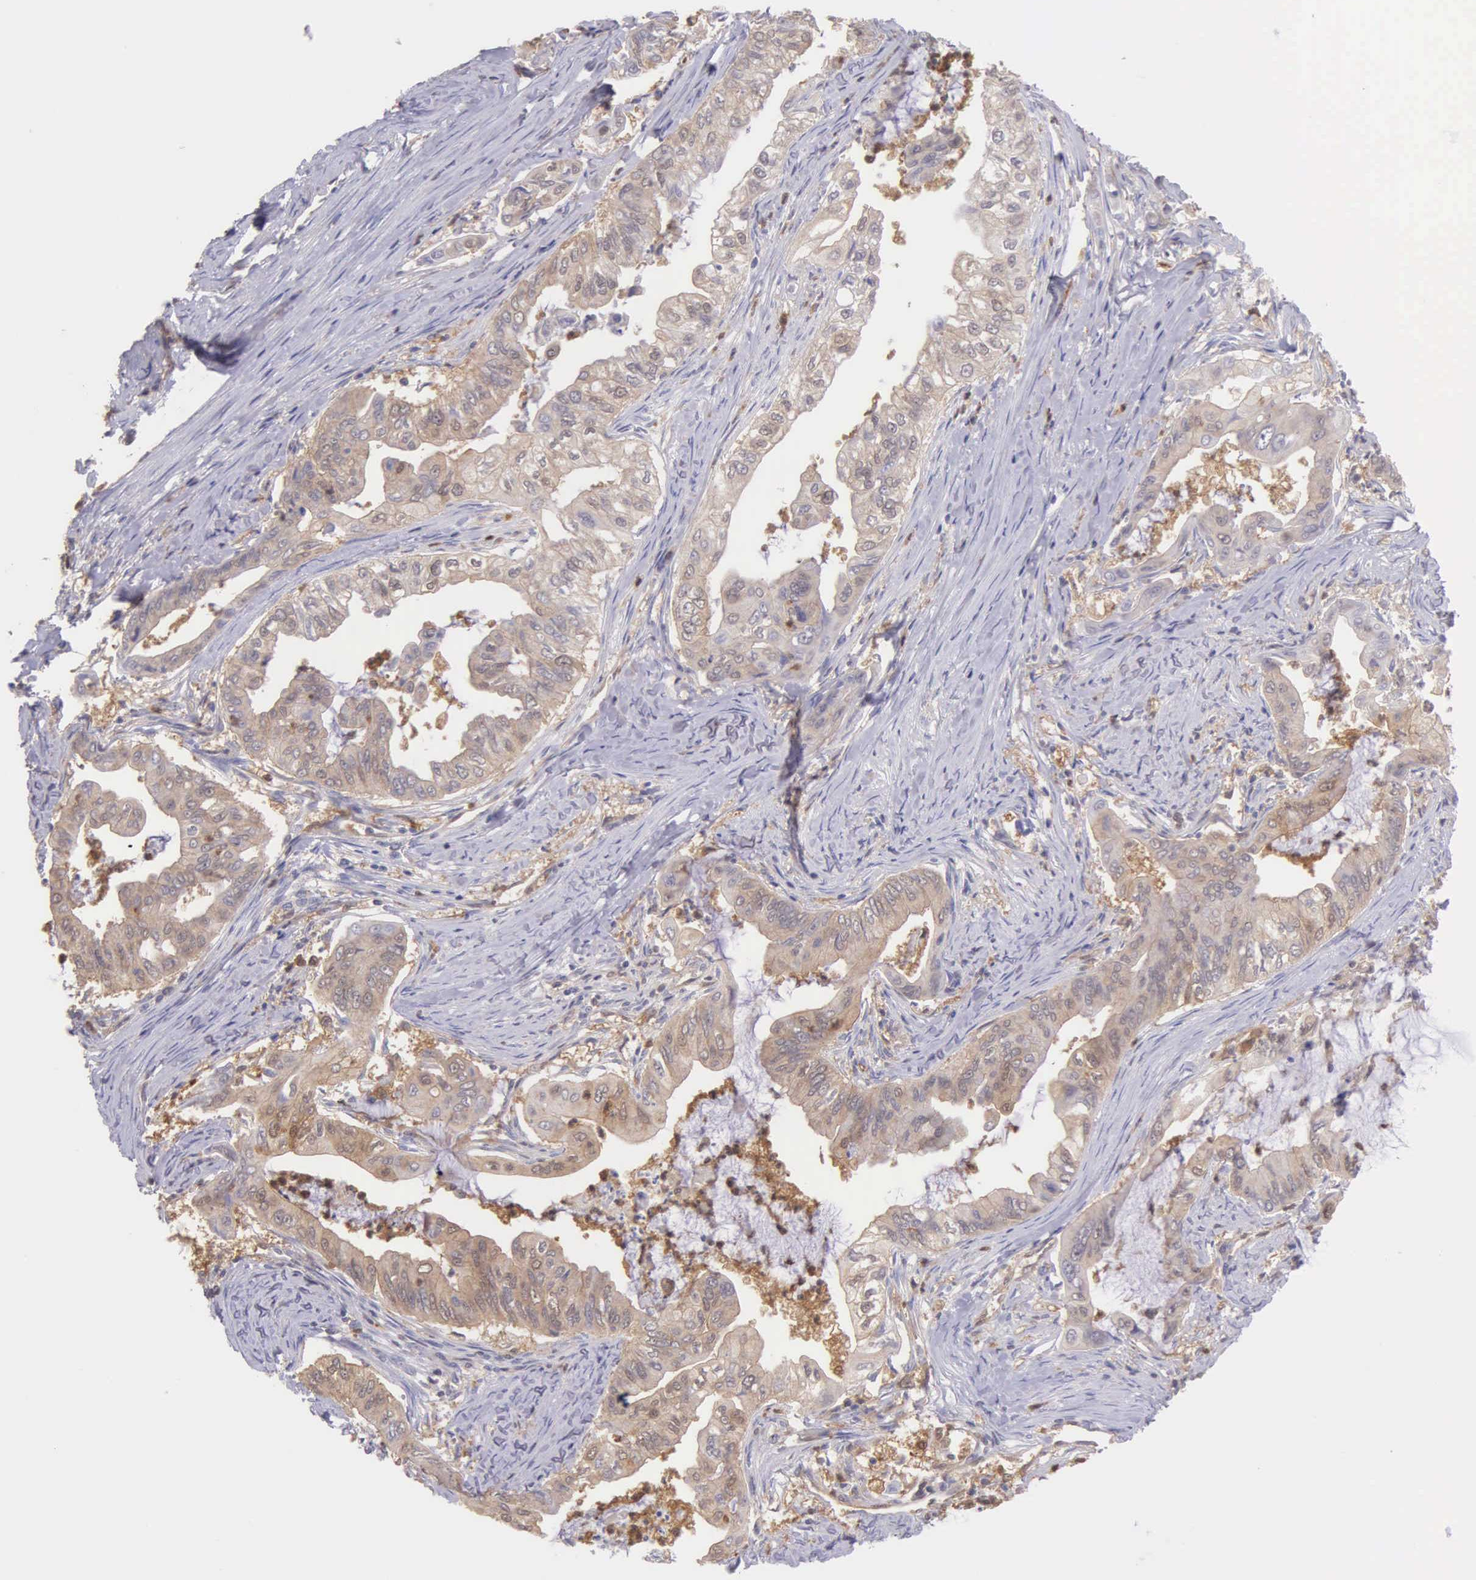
{"staining": {"intensity": "moderate", "quantity": "25%-75%", "location": "cytoplasmic/membranous"}, "tissue": "stomach cancer", "cell_type": "Tumor cells", "image_type": "cancer", "snomed": [{"axis": "morphology", "description": "Adenocarcinoma, NOS"}, {"axis": "topography", "description": "Stomach, upper"}], "caption": "Immunohistochemistry (DAB (3,3'-diaminobenzidine)) staining of human adenocarcinoma (stomach) reveals moderate cytoplasmic/membranous protein expression in about 25%-75% of tumor cells.", "gene": "BID", "patient": {"sex": "male", "age": 80}}